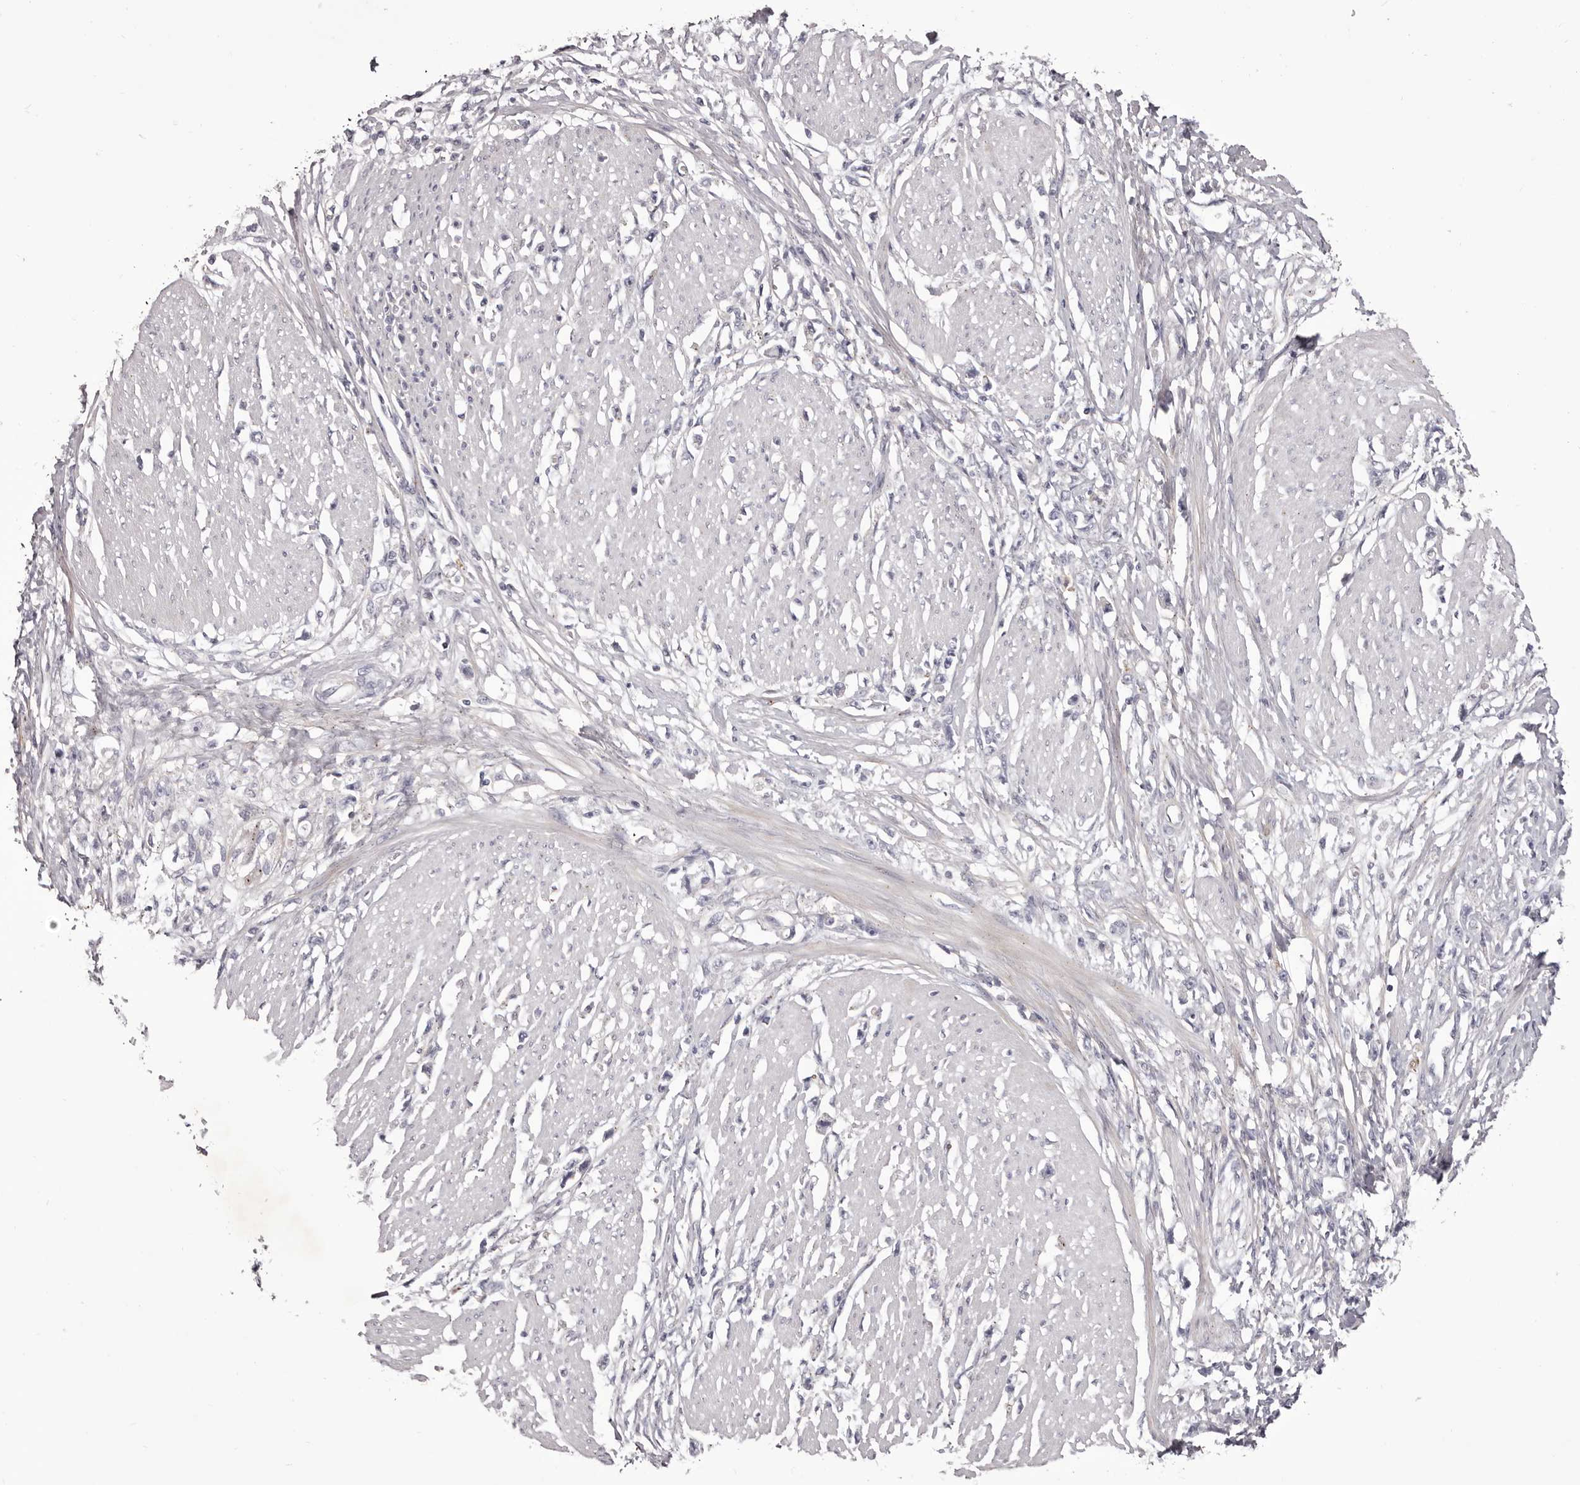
{"staining": {"intensity": "negative", "quantity": "none", "location": "none"}, "tissue": "stomach cancer", "cell_type": "Tumor cells", "image_type": "cancer", "snomed": [{"axis": "morphology", "description": "Adenocarcinoma, NOS"}, {"axis": "topography", "description": "Stomach"}], "caption": "Immunohistochemistry (IHC) micrograph of neoplastic tissue: human stomach adenocarcinoma stained with DAB shows no significant protein positivity in tumor cells.", "gene": "PEG10", "patient": {"sex": "female", "age": 59}}